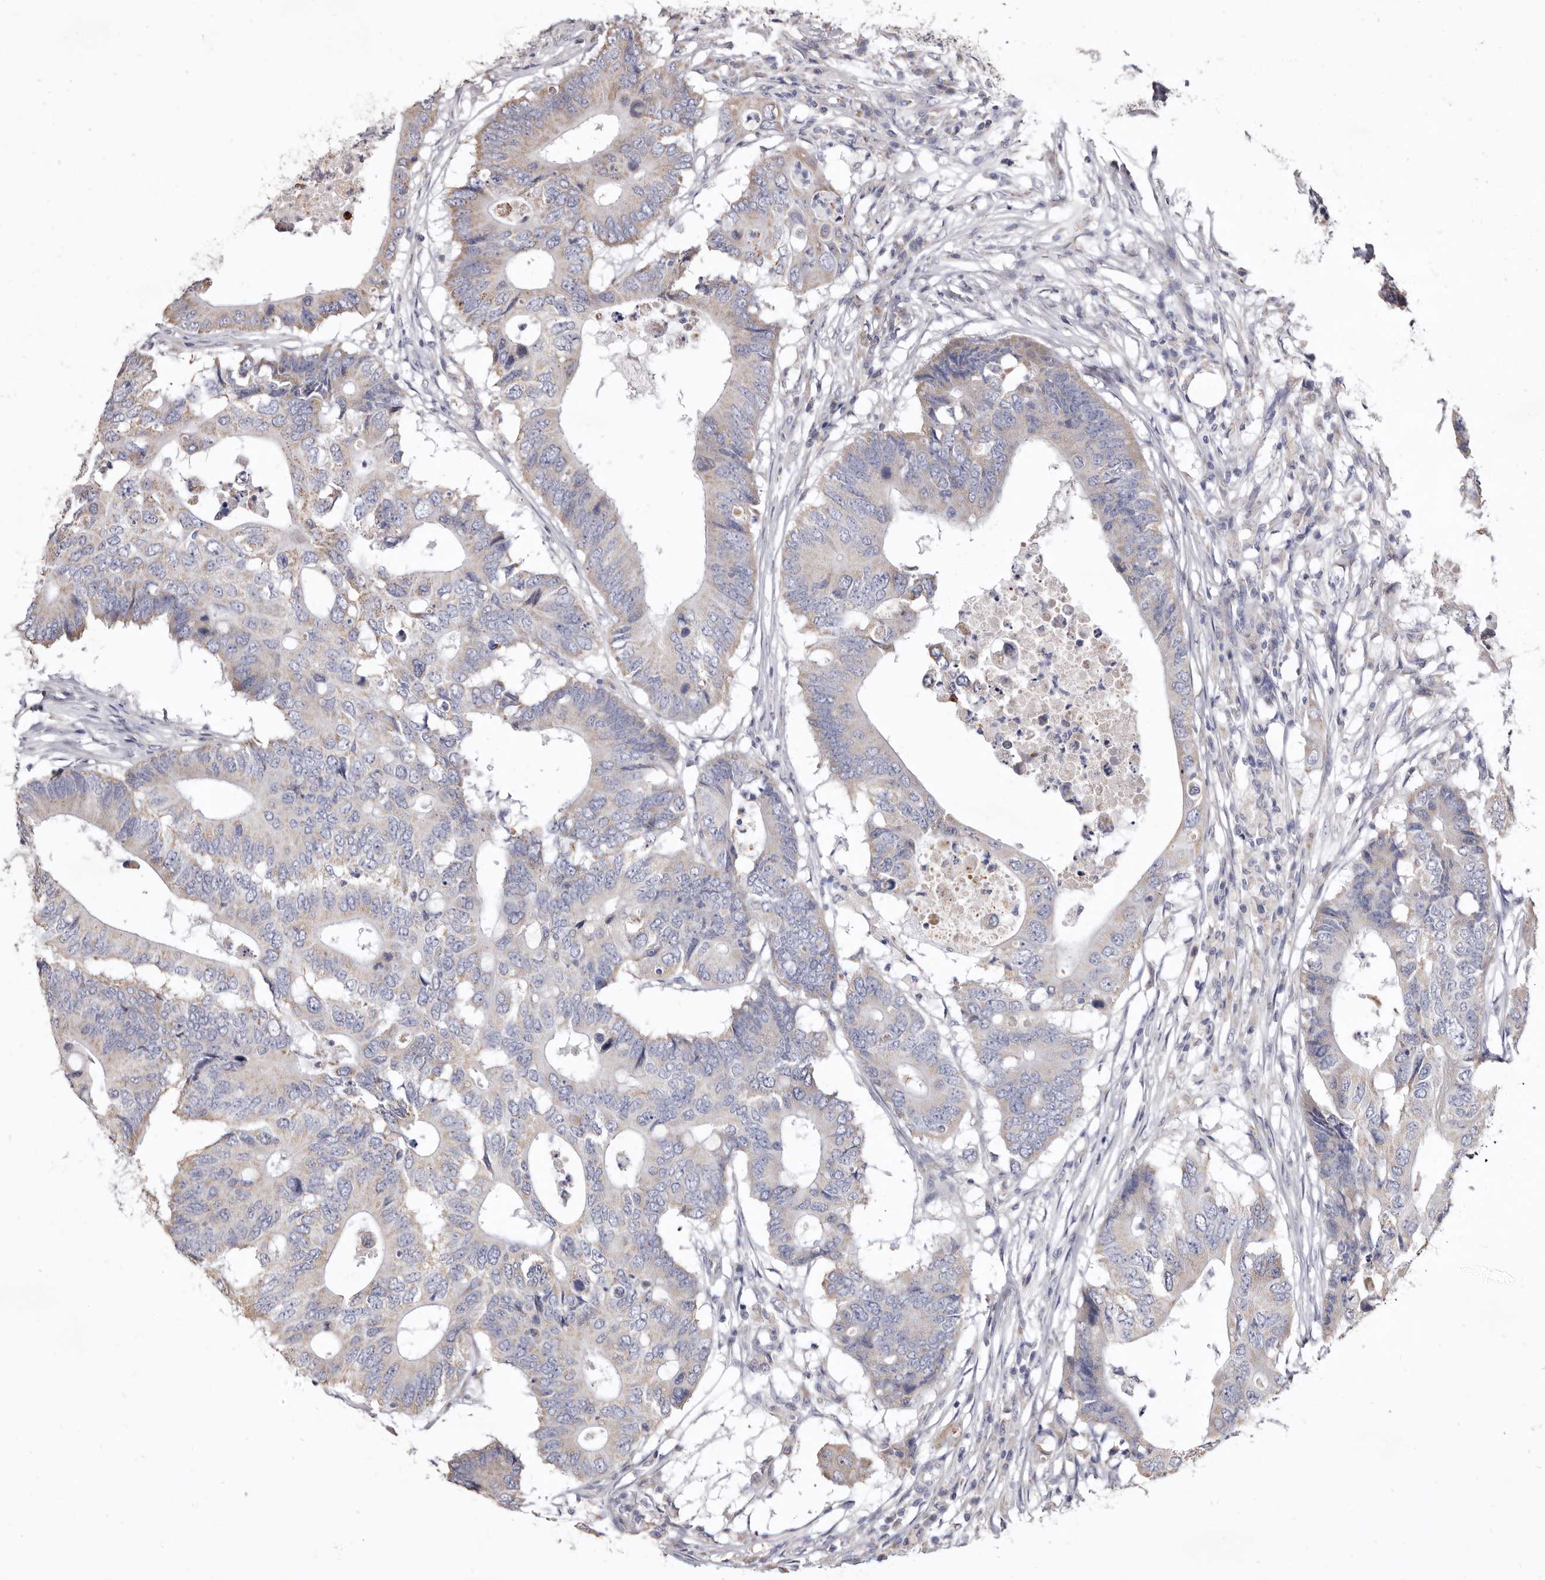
{"staining": {"intensity": "weak", "quantity": "<25%", "location": "cytoplasmic/membranous"}, "tissue": "colorectal cancer", "cell_type": "Tumor cells", "image_type": "cancer", "snomed": [{"axis": "morphology", "description": "Adenocarcinoma, NOS"}, {"axis": "topography", "description": "Colon"}], "caption": "This histopathology image is of adenocarcinoma (colorectal) stained with IHC to label a protein in brown with the nuclei are counter-stained blue. There is no positivity in tumor cells.", "gene": "CYP2E1", "patient": {"sex": "male", "age": 71}}